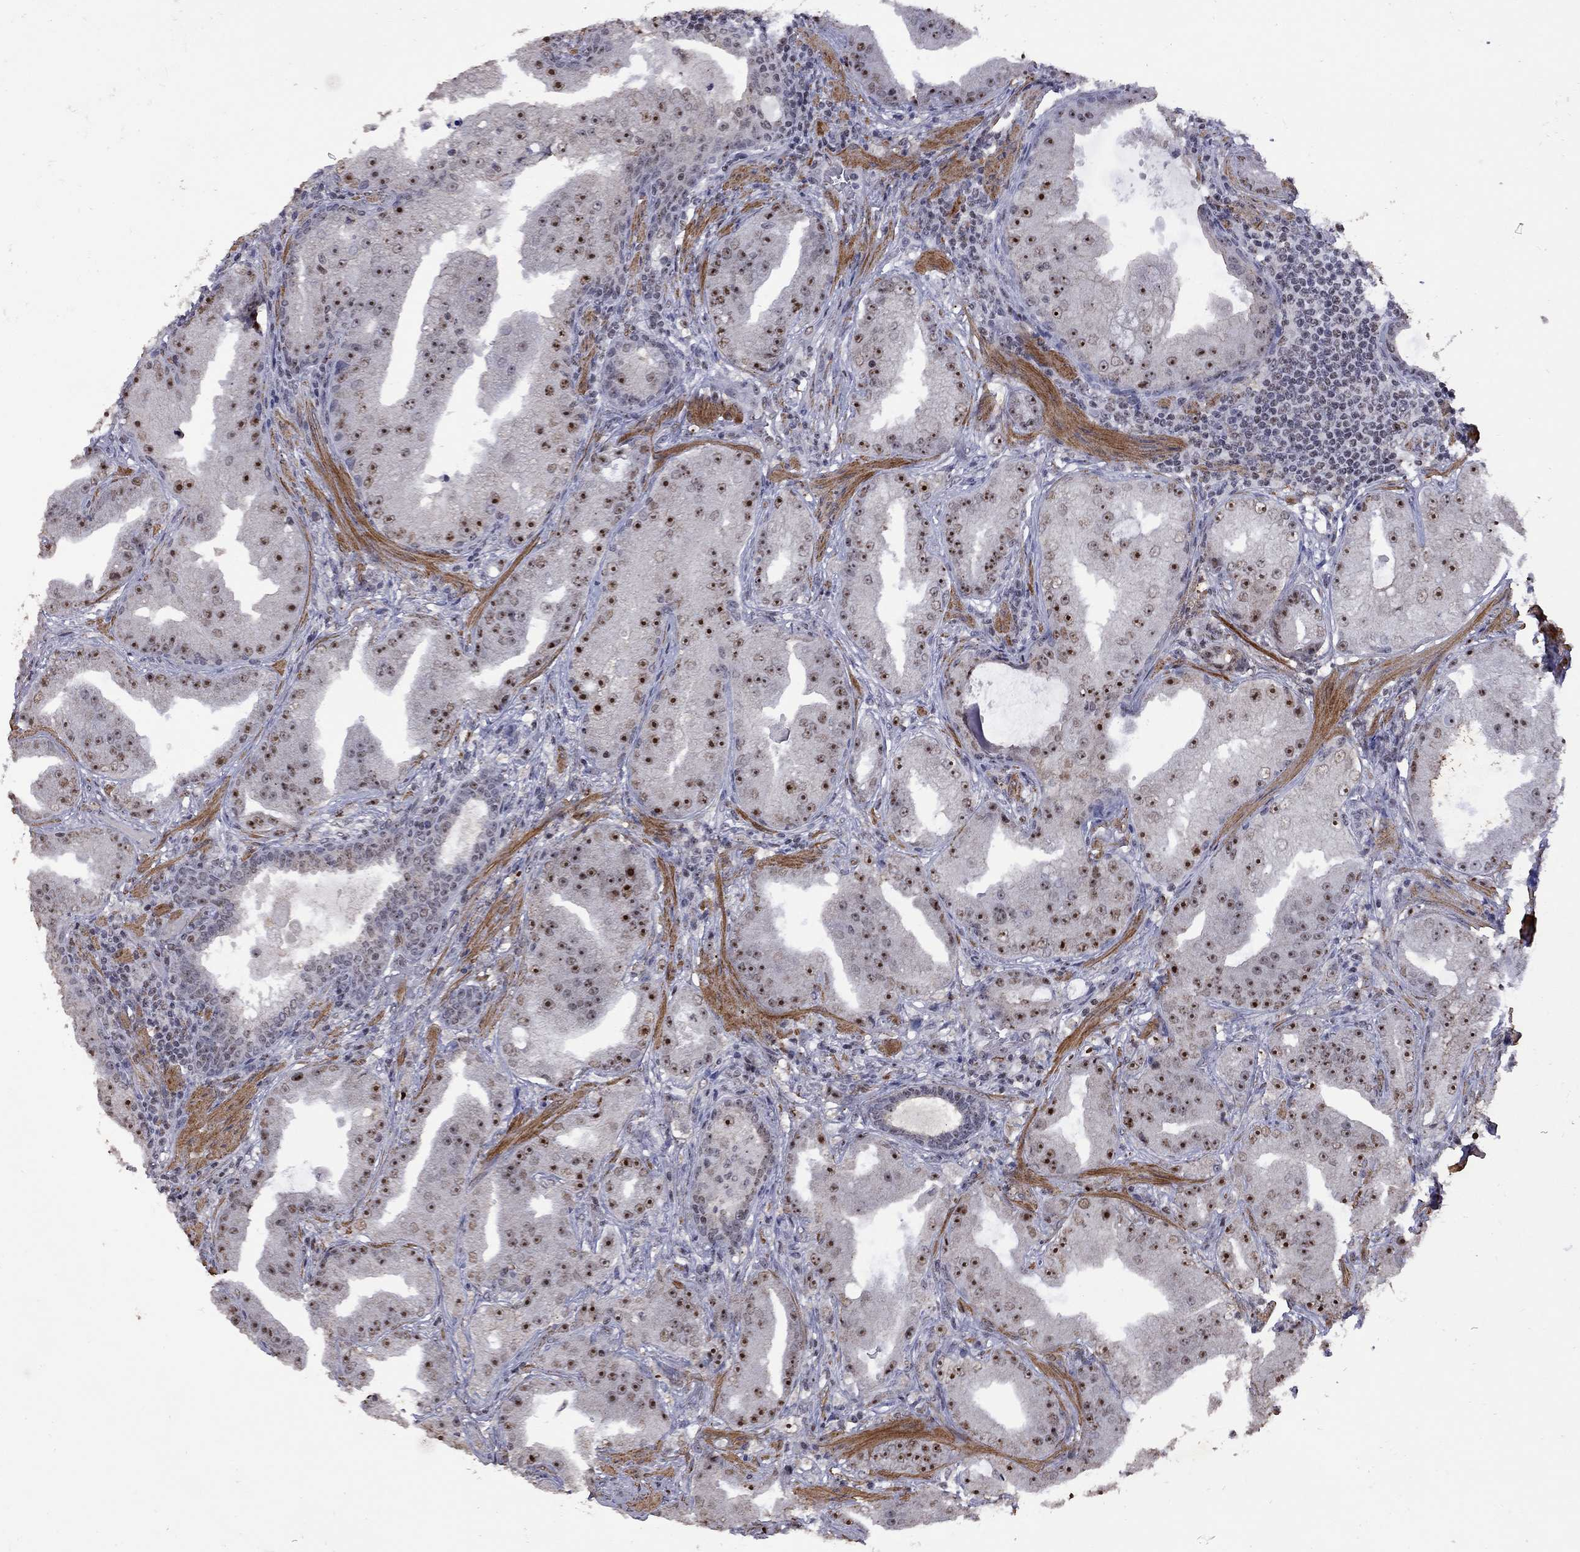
{"staining": {"intensity": "strong", "quantity": "25%-75%", "location": "nuclear"}, "tissue": "prostate cancer", "cell_type": "Tumor cells", "image_type": "cancer", "snomed": [{"axis": "morphology", "description": "Adenocarcinoma, Low grade"}, {"axis": "topography", "description": "Prostate"}], "caption": "Strong nuclear positivity for a protein is present in about 25%-75% of tumor cells of prostate cancer using immunohistochemistry.", "gene": "SPOUT1", "patient": {"sex": "male", "age": 62}}